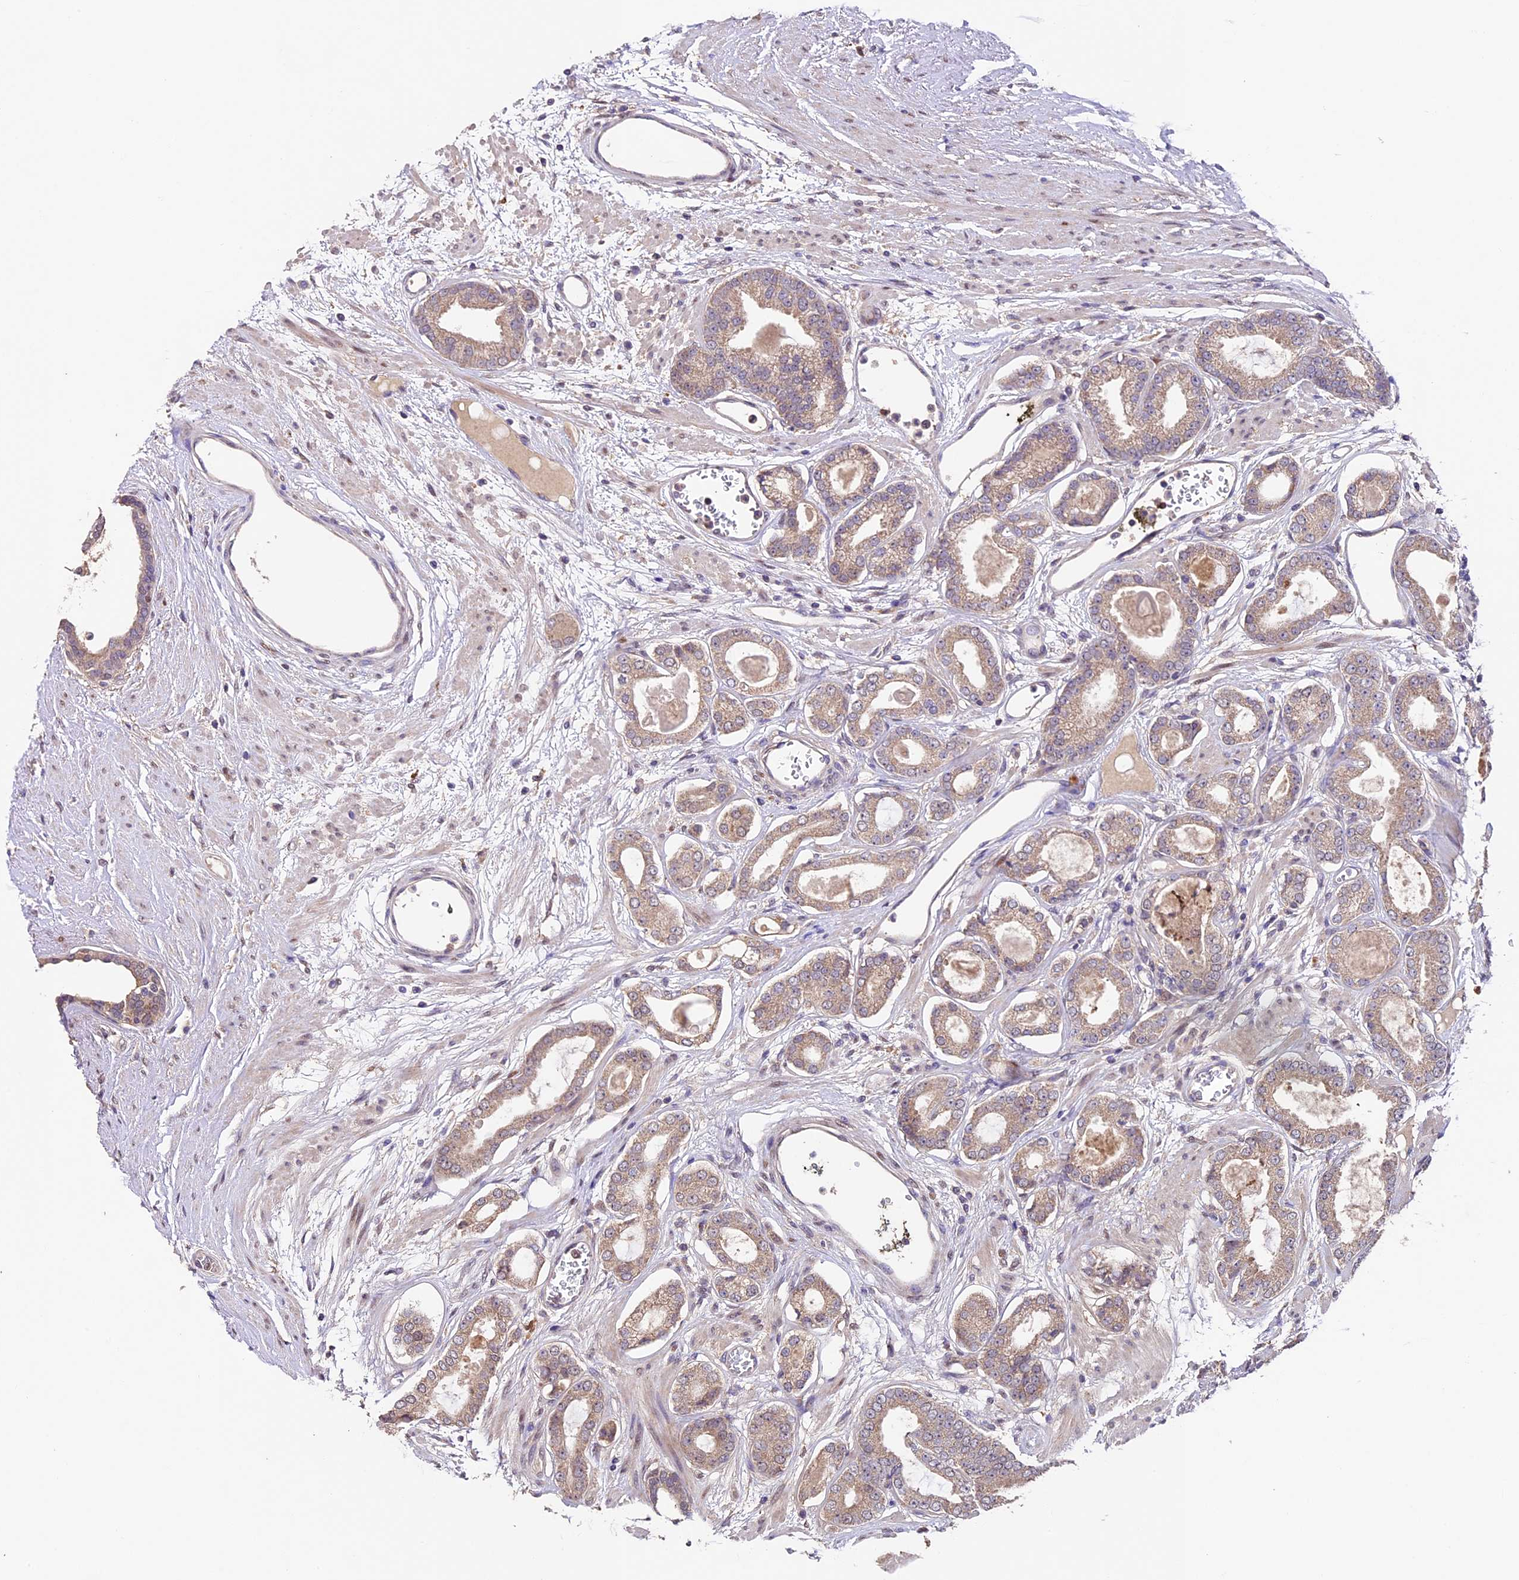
{"staining": {"intensity": "weak", "quantity": ">75%", "location": "cytoplasmic/membranous"}, "tissue": "prostate cancer", "cell_type": "Tumor cells", "image_type": "cancer", "snomed": [{"axis": "morphology", "description": "Adenocarcinoma, Low grade"}, {"axis": "topography", "description": "Prostate"}], "caption": "DAB immunohistochemical staining of human prostate cancer (low-grade adenocarcinoma) demonstrates weak cytoplasmic/membranous protein positivity in approximately >75% of tumor cells.", "gene": "SBNO2", "patient": {"sex": "male", "age": 60}}